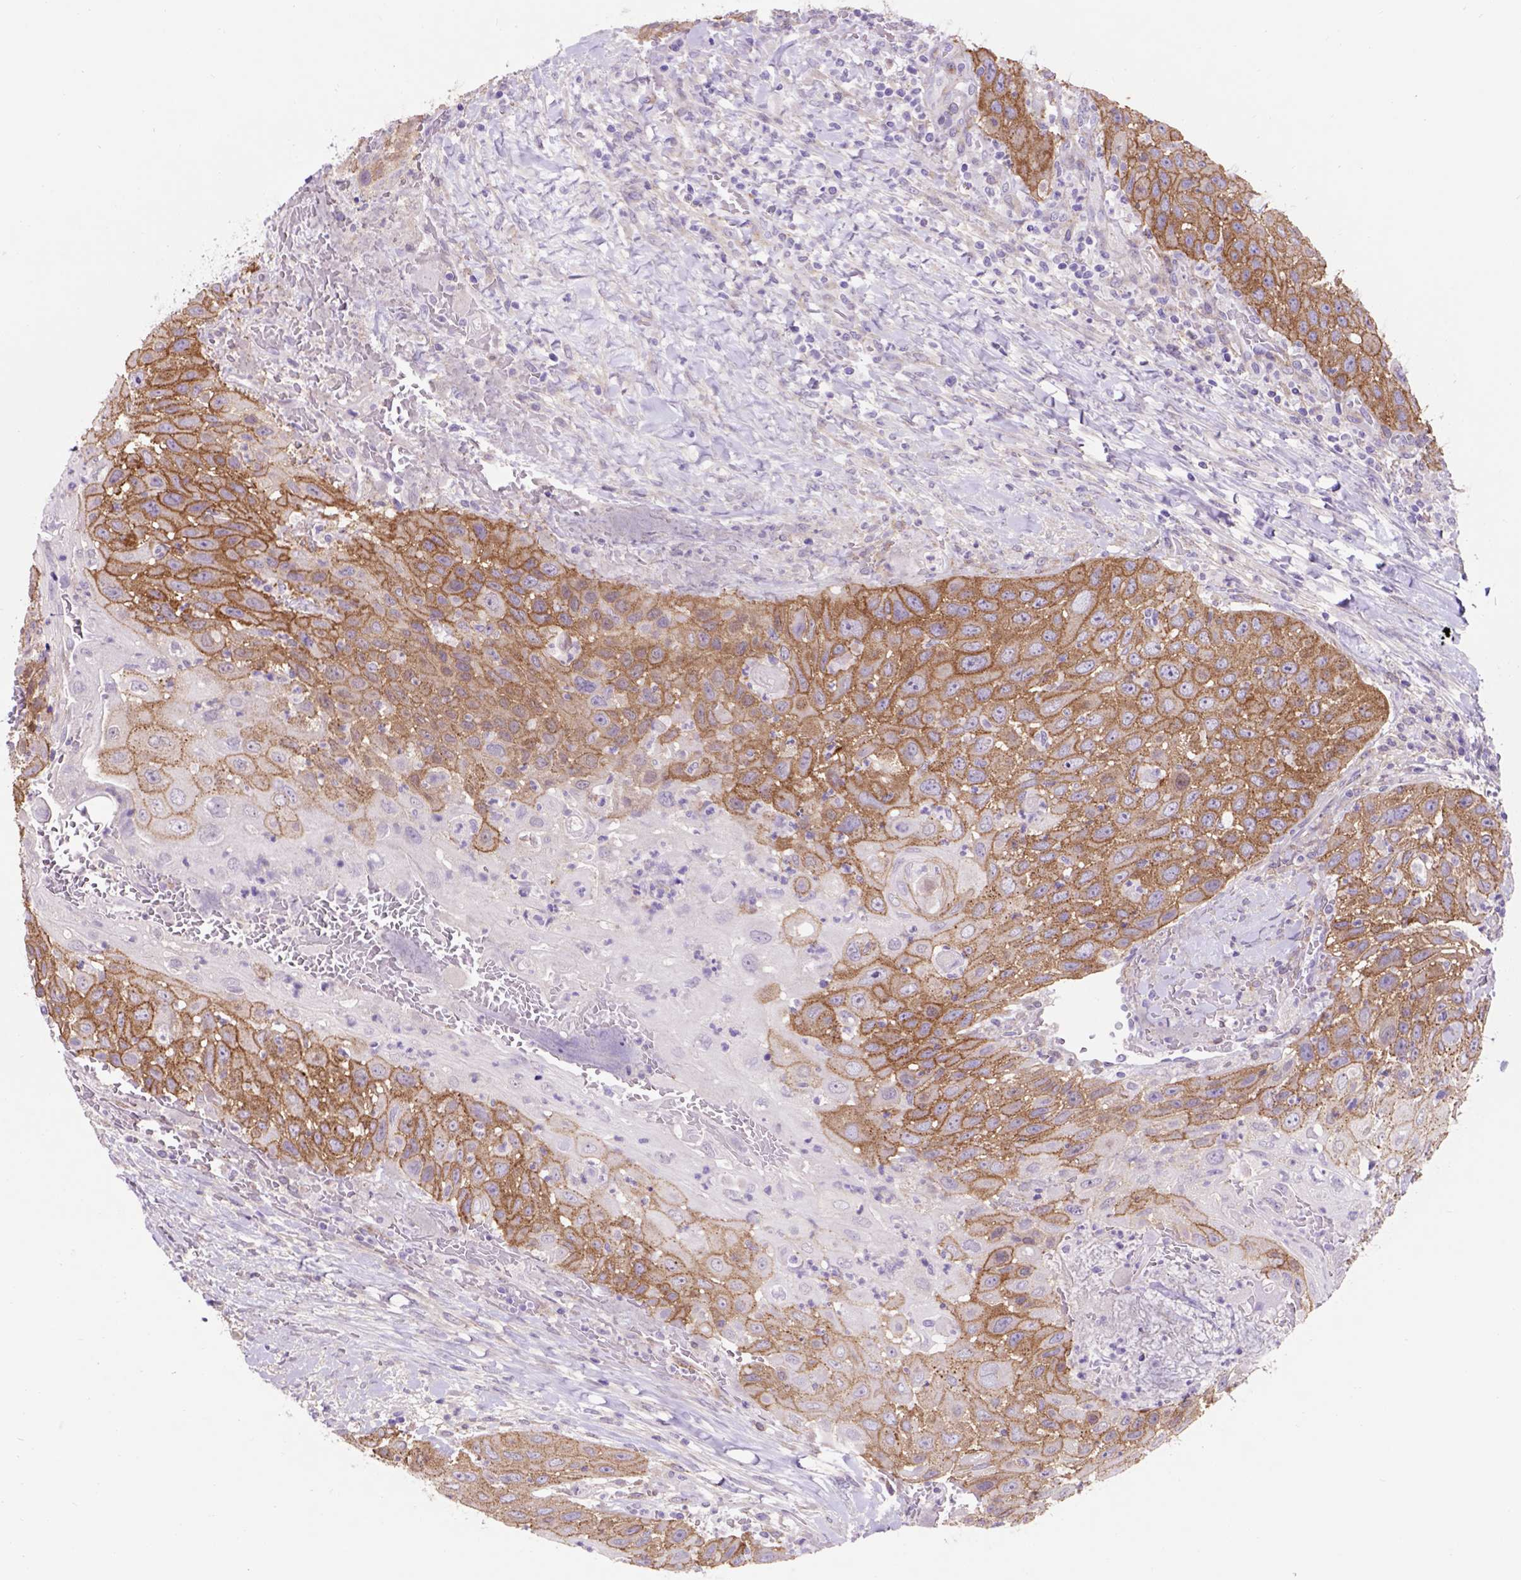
{"staining": {"intensity": "moderate", "quantity": ">75%", "location": "cytoplasmic/membranous"}, "tissue": "head and neck cancer", "cell_type": "Tumor cells", "image_type": "cancer", "snomed": [{"axis": "morphology", "description": "Squamous cell carcinoma, NOS"}, {"axis": "topography", "description": "Head-Neck"}], "caption": "Brown immunohistochemical staining in head and neck cancer shows moderate cytoplasmic/membranous staining in about >75% of tumor cells.", "gene": "EGFR", "patient": {"sex": "male", "age": 69}}